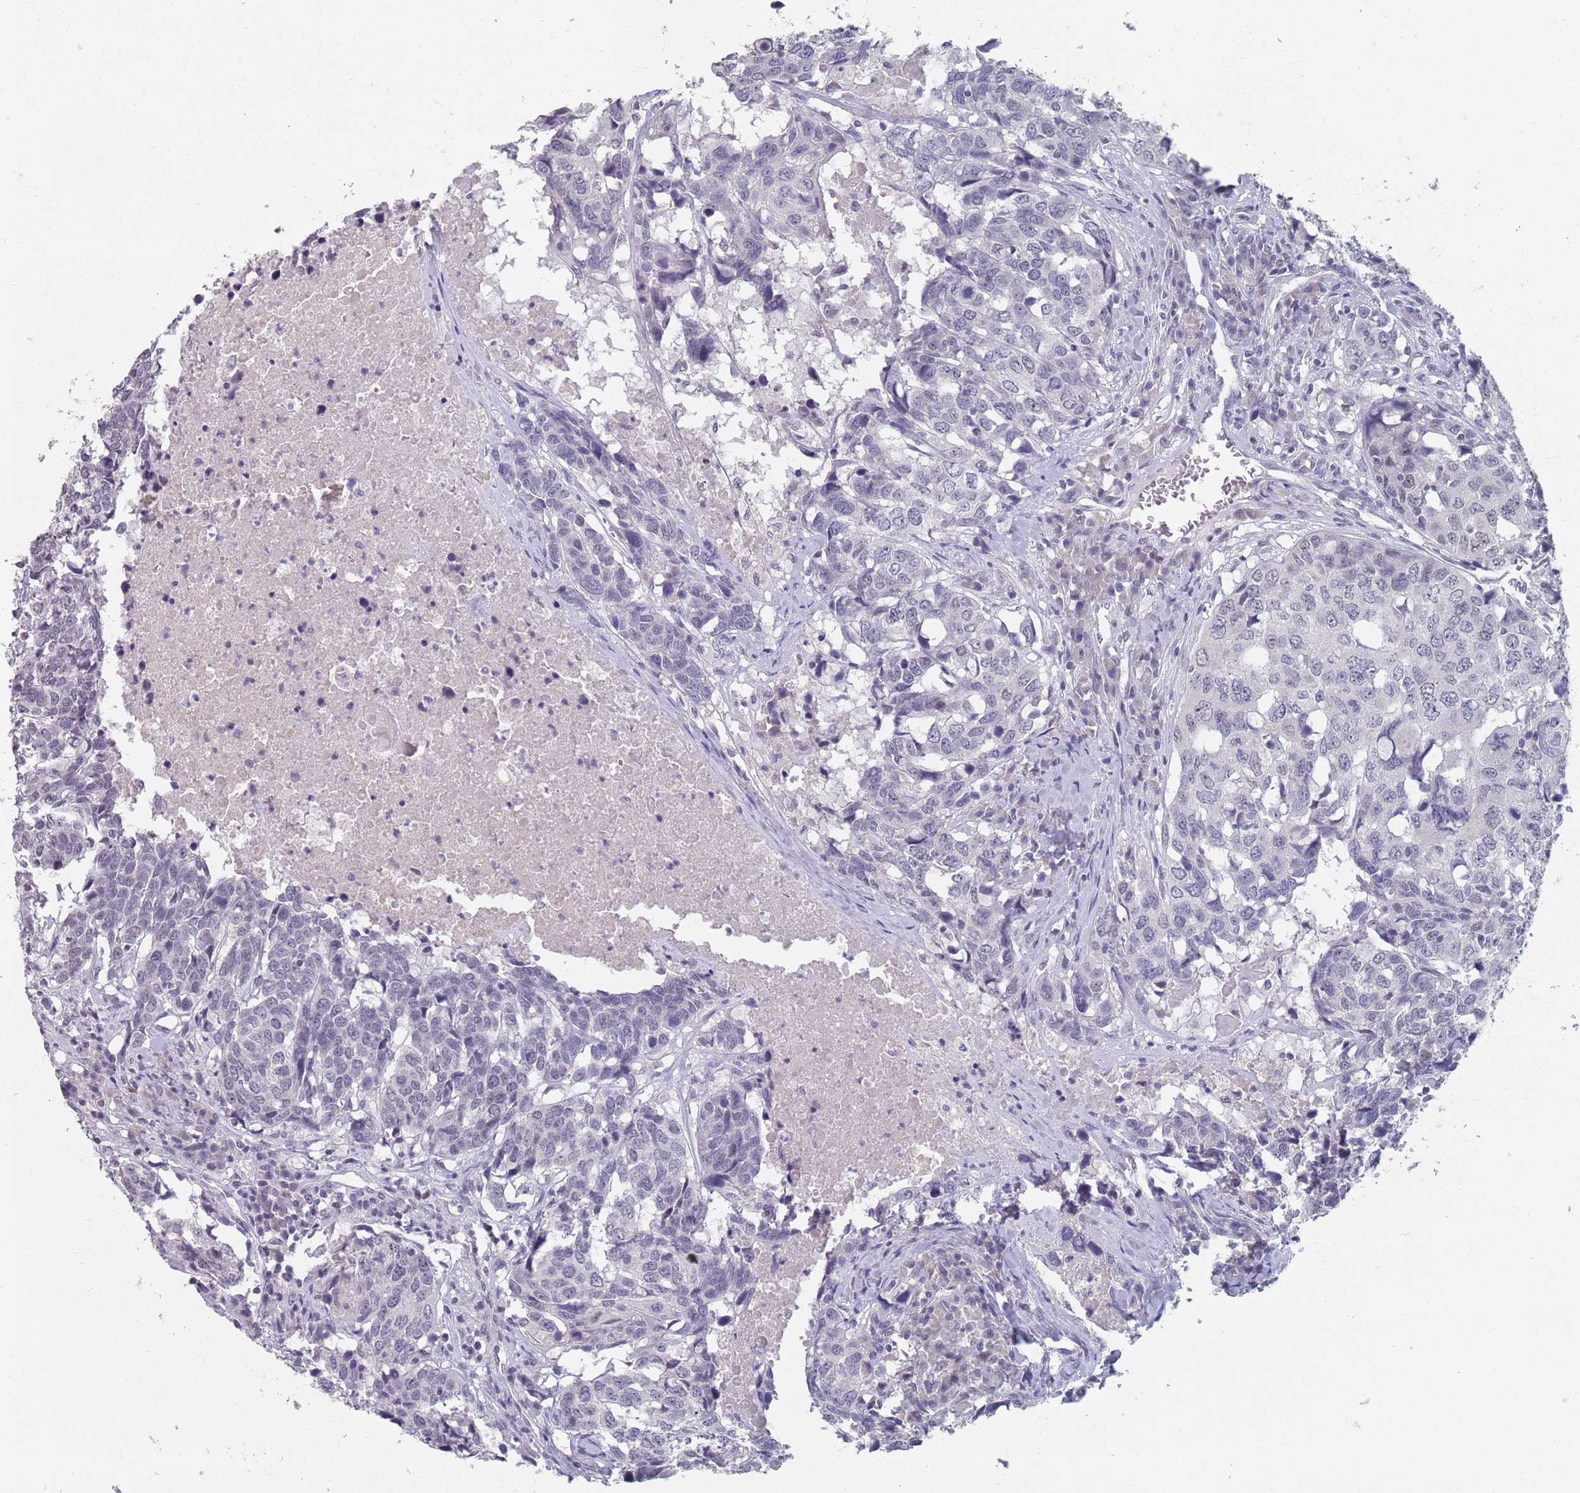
{"staining": {"intensity": "negative", "quantity": "none", "location": "none"}, "tissue": "head and neck cancer", "cell_type": "Tumor cells", "image_type": "cancer", "snomed": [{"axis": "morphology", "description": "Squamous cell carcinoma, NOS"}, {"axis": "topography", "description": "Head-Neck"}], "caption": "This photomicrograph is of head and neck squamous cell carcinoma stained with immunohistochemistry to label a protein in brown with the nuclei are counter-stained blue. There is no staining in tumor cells.", "gene": "SAMD1", "patient": {"sex": "male", "age": 66}}